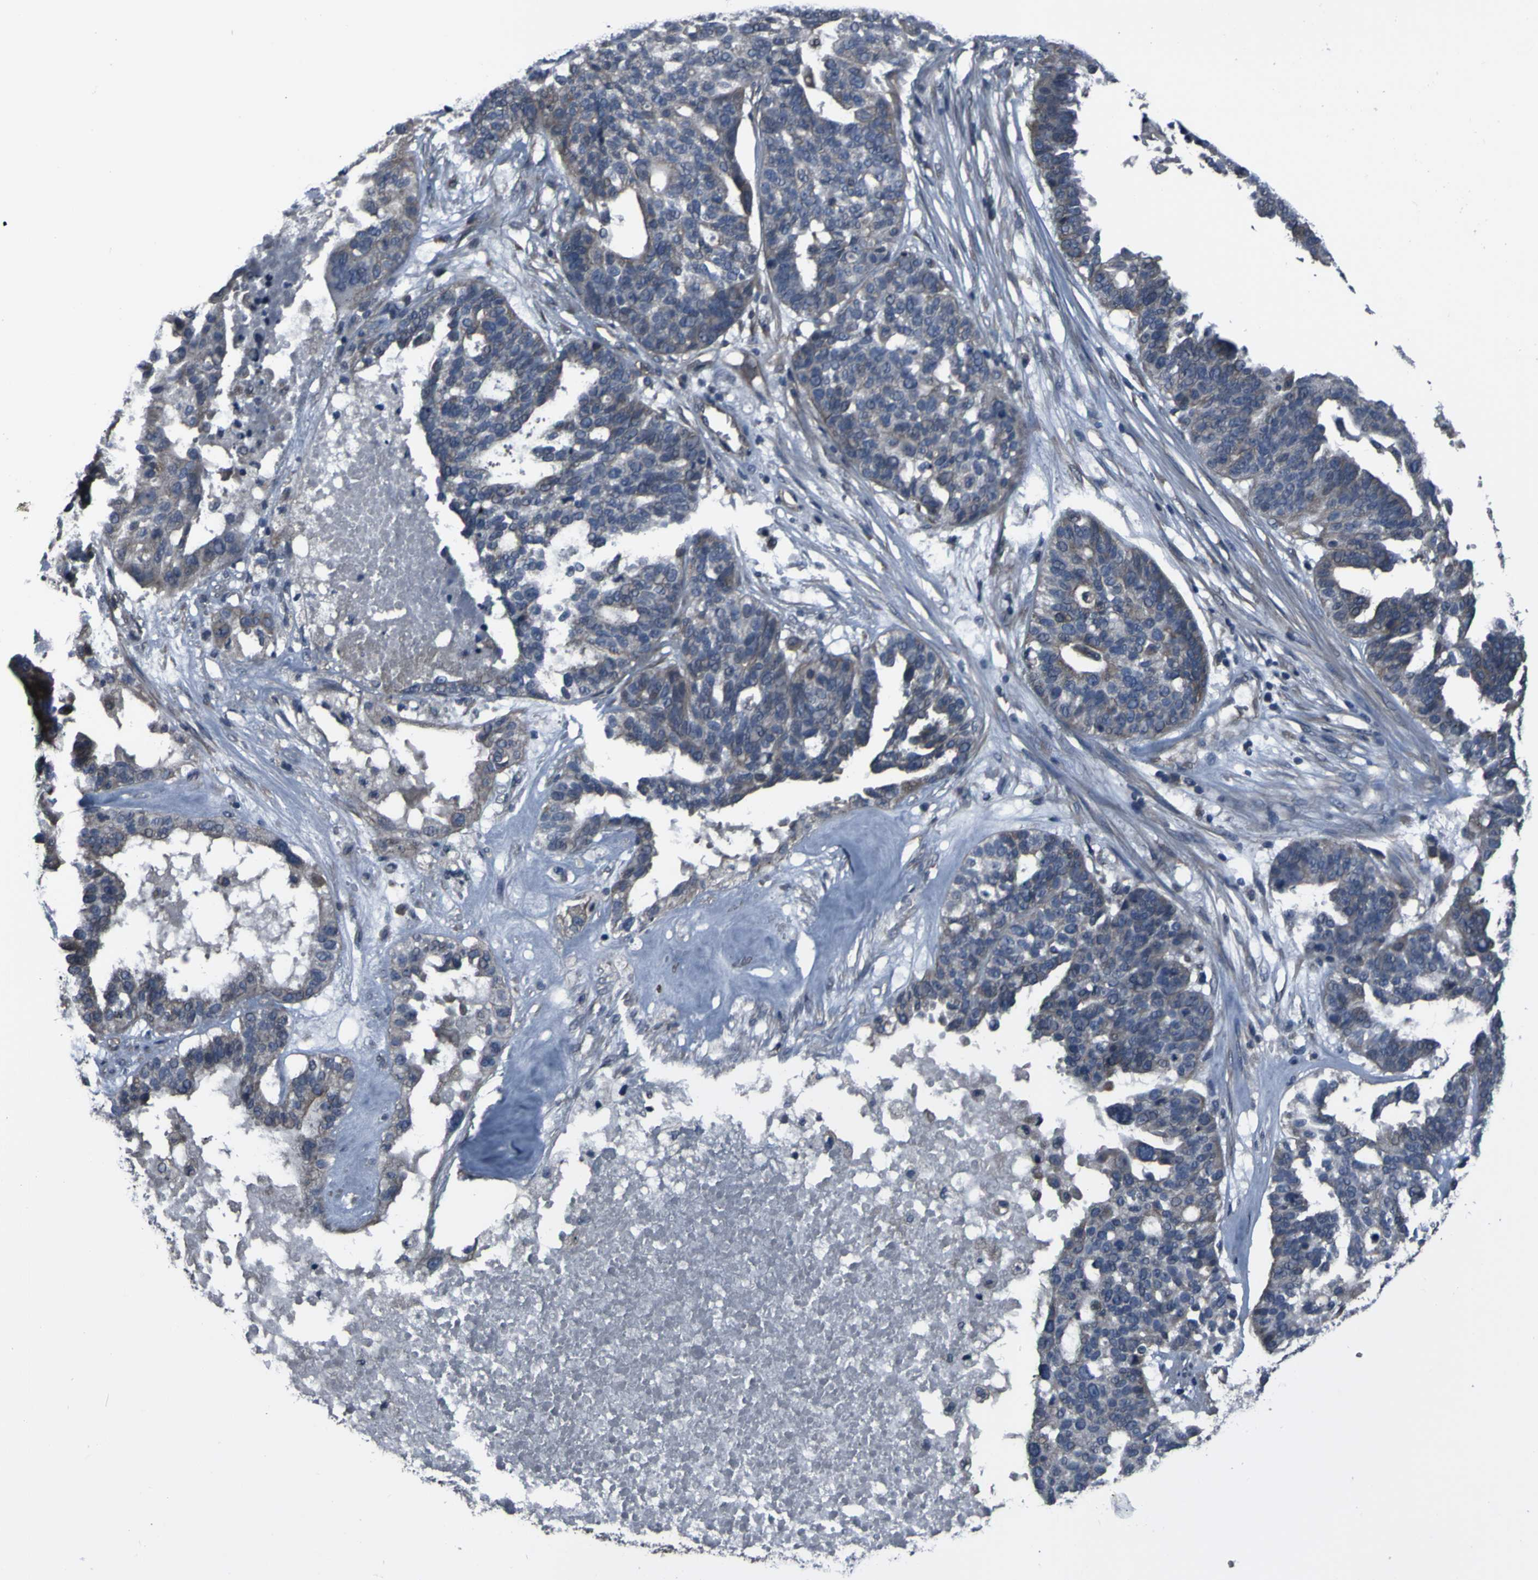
{"staining": {"intensity": "weak", "quantity": "25%-75%", "location": "cytoplasmic/membranous"}, "tissue": "ovarian cancer", "cell_type": "Tumor cells", "image_type": "cancer", "snomed": [{"axis": "morphology", "description": "Cystadenocarcinoma, serous, NOS"}, {"axis": "topography", "description": "Ovary"}], "caption": "Serous cystadenocarcinoma (ovarian) tissue exhibits weak cytoplasmic/membranous positivity in about 25%-75% of tumor cells, visualized by immunohistochemistry. (IHC, brightfield microscopy, high magnification).", "gene": "GRAMD1A", "patient": {"sex": "female", "age": 59}}